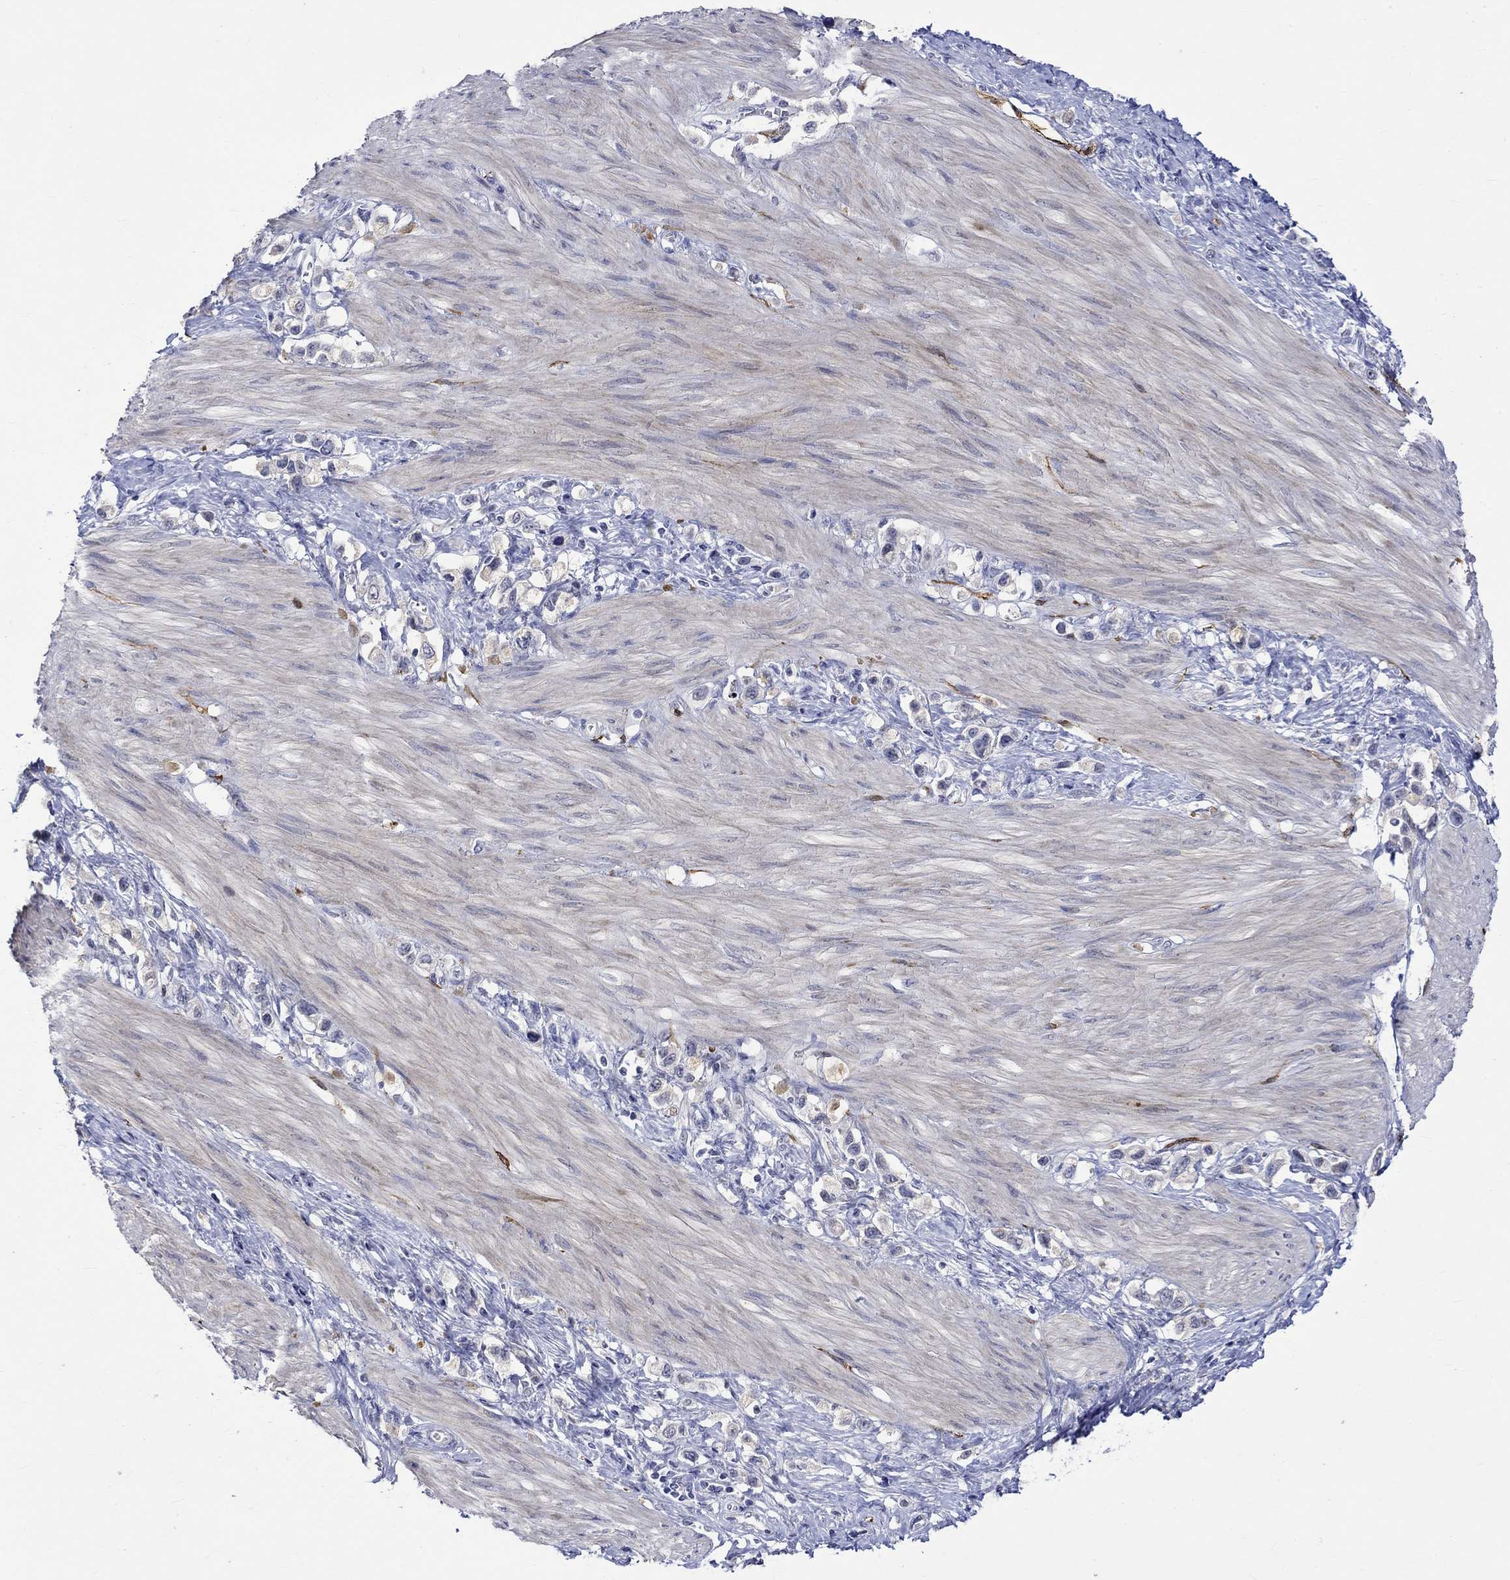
{"staining": {"intensity": "negative", "quantity": "none", "location": "none"}, "tissue": "stomach cancer", "cell_type": "Tumor cells", "image_type": "cancer", "snomed": [{"axis": "morphology", "description": "Normal tissue, NOS"}, {"axis": "morphology", "description": "Adenocarcinoma, NOS"}, {"axis": "morphology", "description": "Adenocarcinoma, High grade"}, {"axis": "topography", "description": "Stomach, upper"}, {"axis": "topography", "description": "Stomach"}], "caption": "Micrograph shows no significant protein positivity in tumor cells of adenocarcinoma (stomach). Nuclei are stained in blue.", "gene": "CRYAB", "patient": {"sex": "female", "age": 65}}